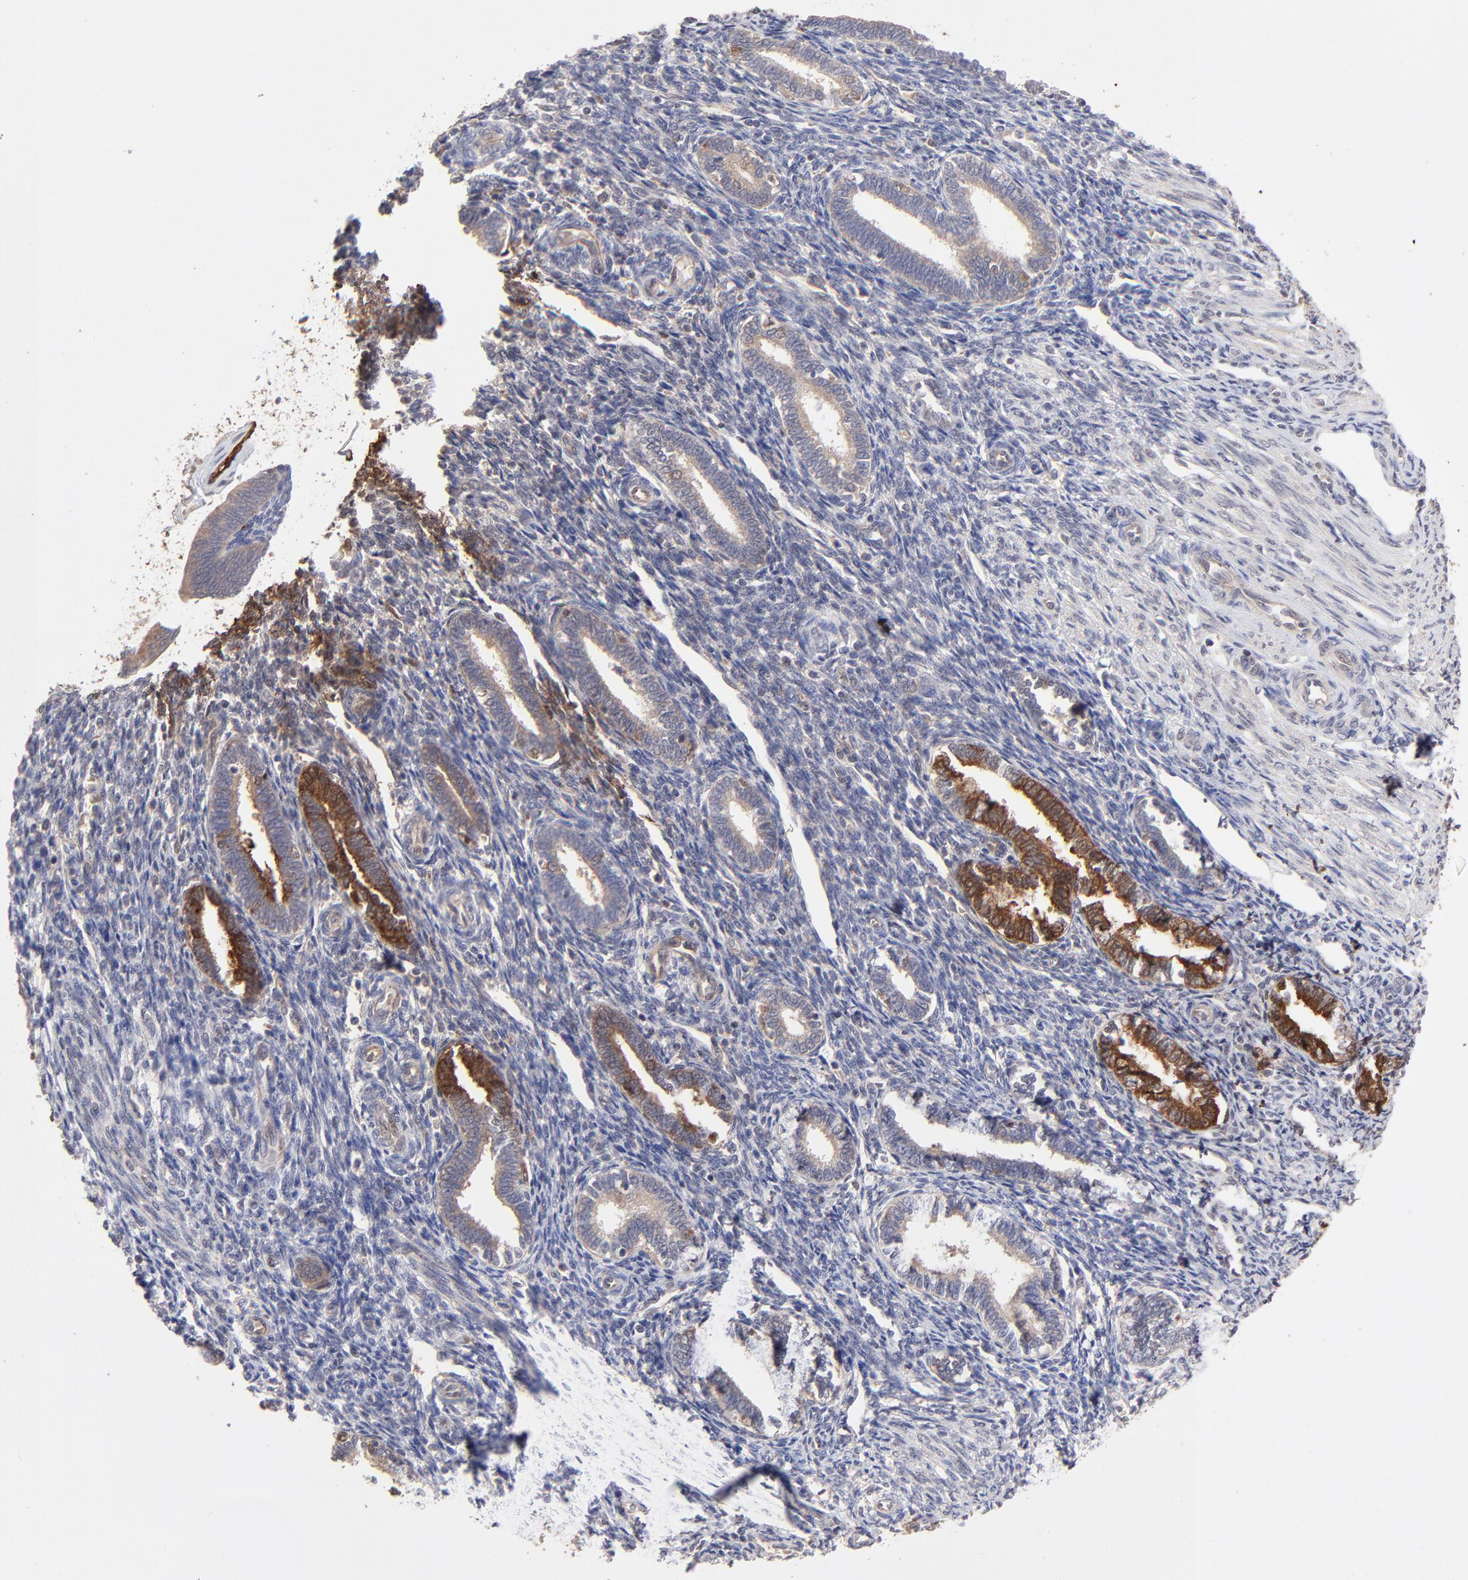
{"staining": {"intensity": "negative", "quantity": "none", "location": "none"}, "tissue": "endometrium", "cell_type": "Cells in endometrial stroma", "image_type": "normal", "snomed": [{"axis": "morphology", "description": "Normal tissue, NOS"}, {"axis": "topography", "description": "Endometrium"}], "caption": "Normal endometrium was stained to show a protein in brown. There is no significant staining in cells in endometrial stroma.", "gene": "PSMD14", "patient": {"sex": "female", "age": 27}}